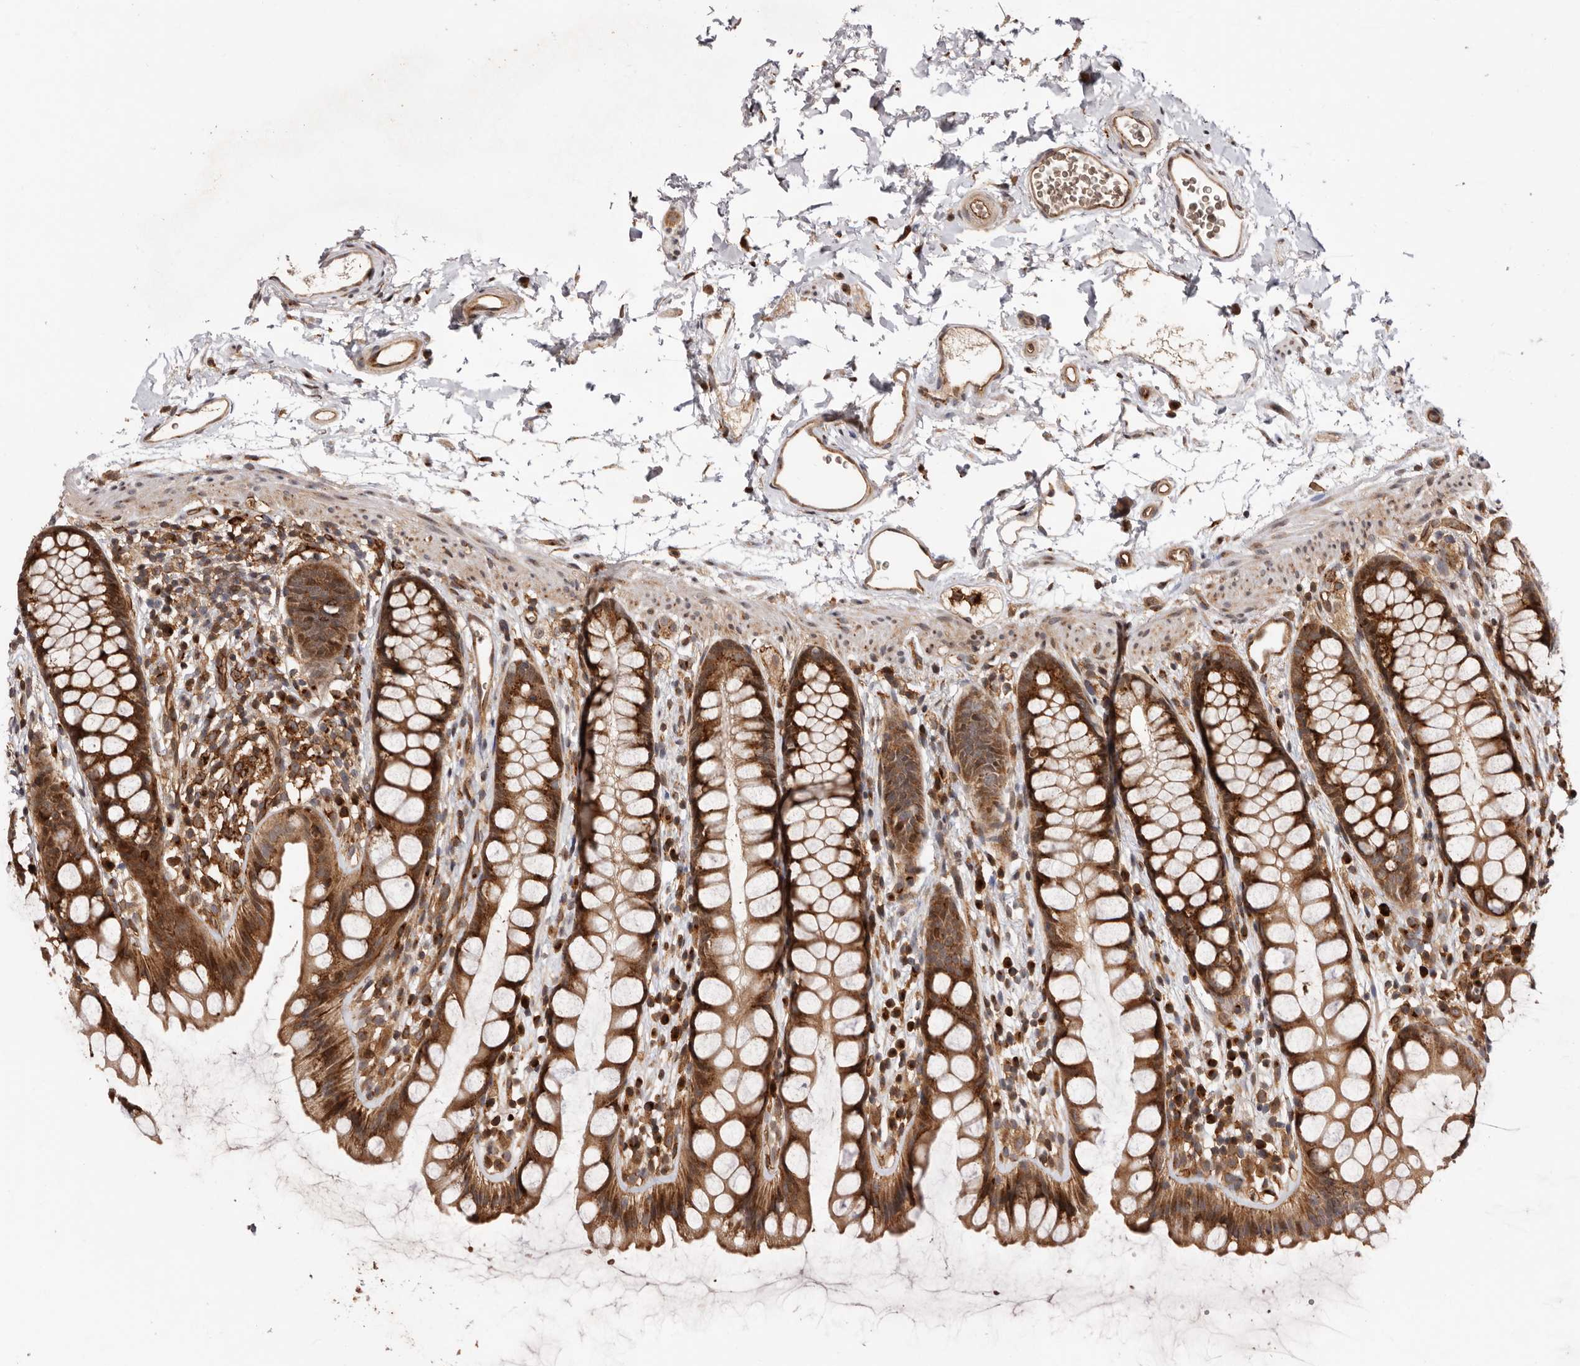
{"staining": {"intensity": "strong", "quantity": ">75%", "location": "cytoplasmic/membranous"}, "tissue": "rectum", "cell_type": "Glandular cells", "image_type": "normal", "snomed": [{"axis": "morphology", "description": "Normal tissue, NOS"}, {"axis": "topography", "description": "Rectum"}], "caption": "Immunohistochemical staining of benign rectum demonstrates strong cytoplasmic/membranous protein staining in approximately >75% of glandular cells. The staining was performed using DAB, with brown indicating positive protein expression. Nuclei are stained blue with hematoxylin.", "gene": "GPR27", "patient": {"sex": "female", "age": 65}}